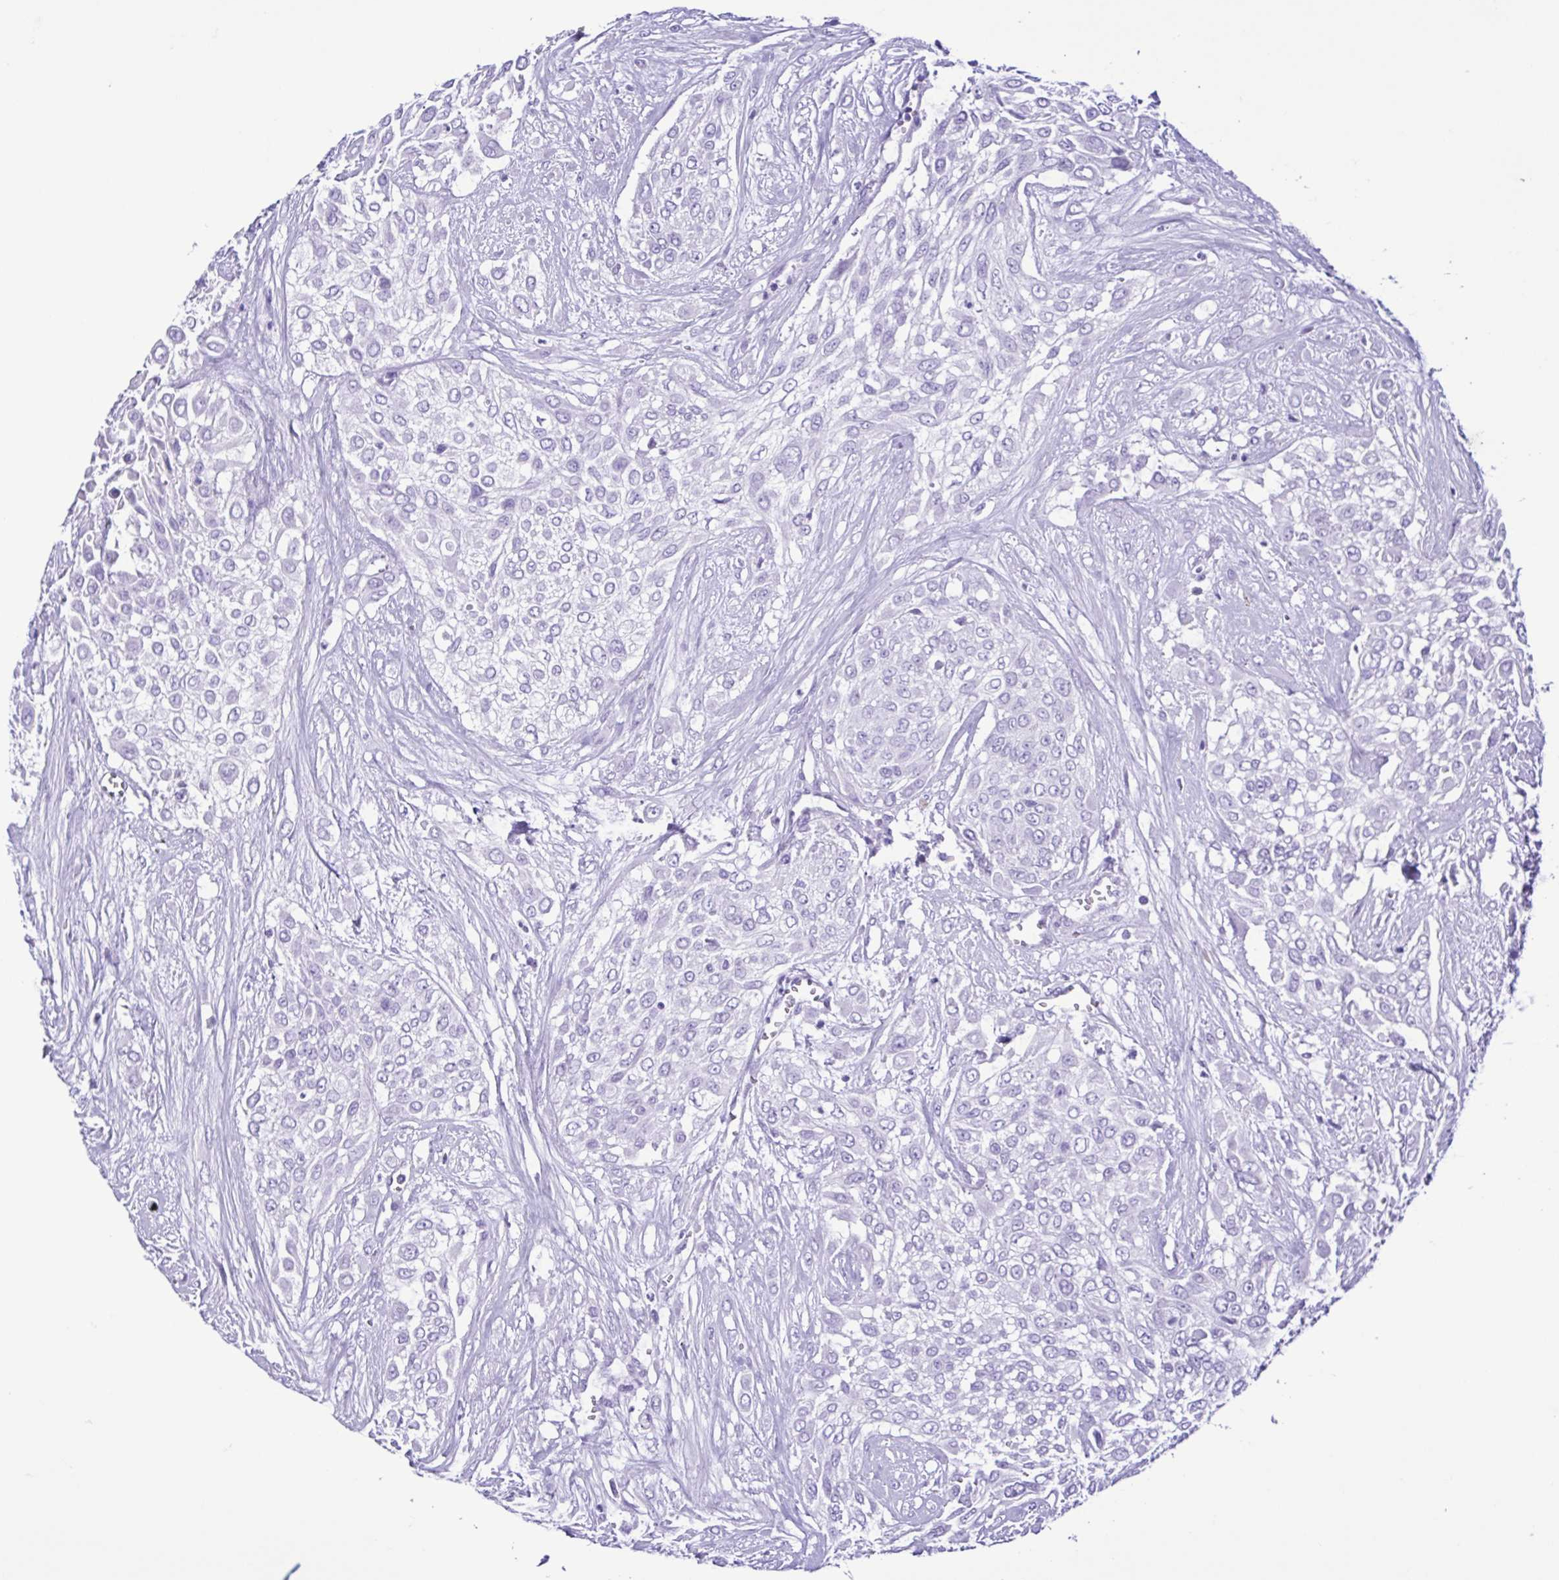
{"staining": {"intensity": "negative", "quantity": "none", "location": "none"}, "tissue": "urothelial cancer", "cell_type": "Tumor cells", "image_type": "cancer", "snomed": [{"axis": "morphology", "description": "Urothelial carcinoma, High grade"}, {"axis": "topography", "description": "Urinary bladder"}], "caption": "Immunohistochemistry photomicrograph of neoplastic tissue: human urothelial cancer stained with DAB (3,3'-diaminobenzidine) displays no significant protein staining in tumor cells.", "gene": "SPATA16", "patient": {"sex": "male", "age": 57}}